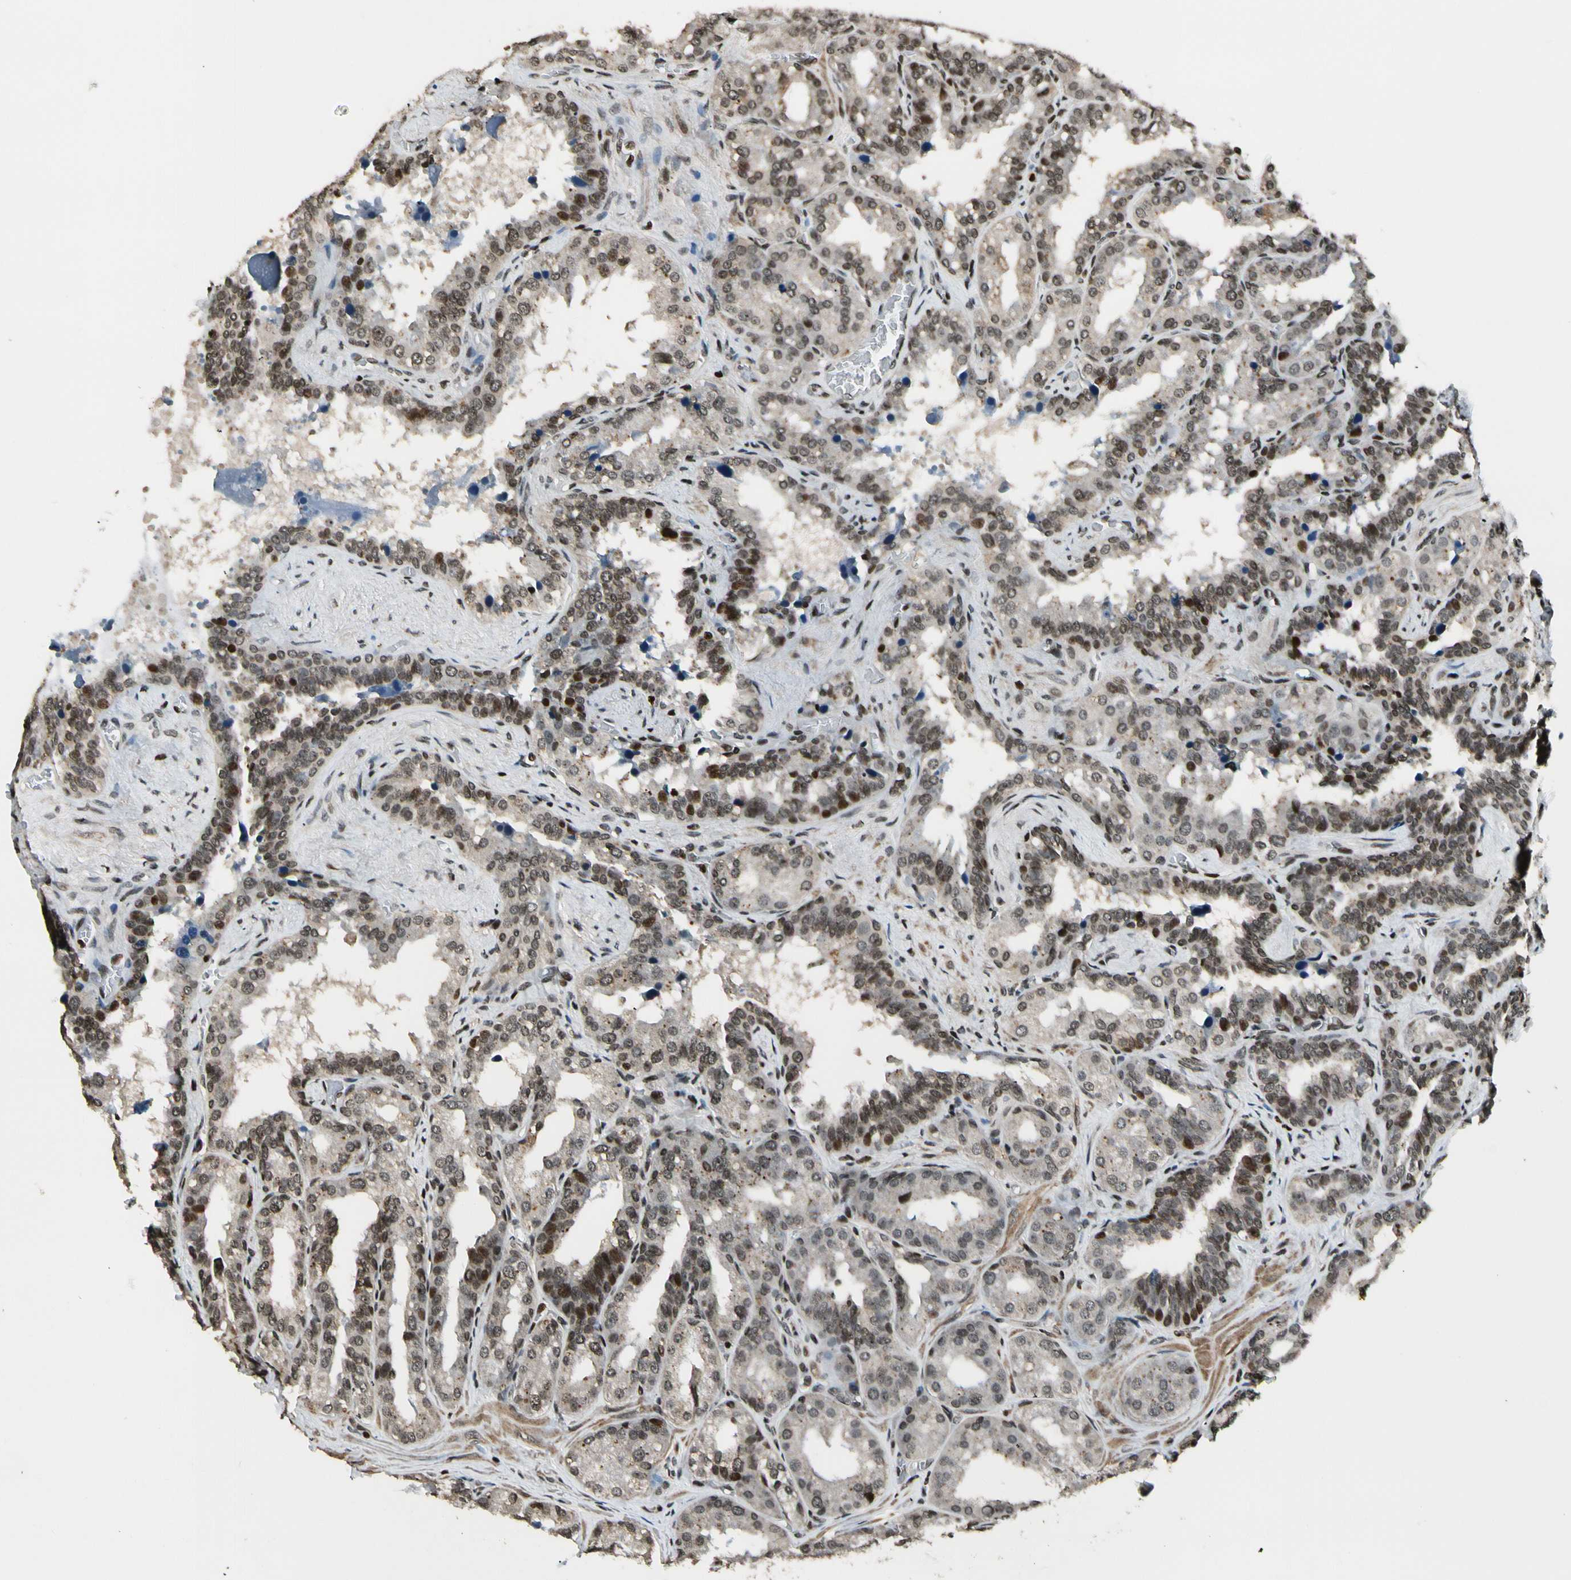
{"staining": {"intensity": "moderate", "quantity": ">75%", "location": "cytoplasmic/membranous,nuclear"}, "tissue": "seminal vesicle", "cell_type": "Glandular cells", "image_type": "normal", "snomed": [{"axis": "morphology", "description": "Normal tissue, NOS"}, {"axis": "topography", "description": "Prostate"}, {"axis": "topography", "description": "Seminal veicle"}], "caption": "Protein expression analysis of unremarkable human seminal vesicle reveals moderate cytoplasmic/membranous,nuclear positivity in about >75% of glandular cells.", "gene": "TSHZ3", "patient": {"sex": "male", "age": 51}}